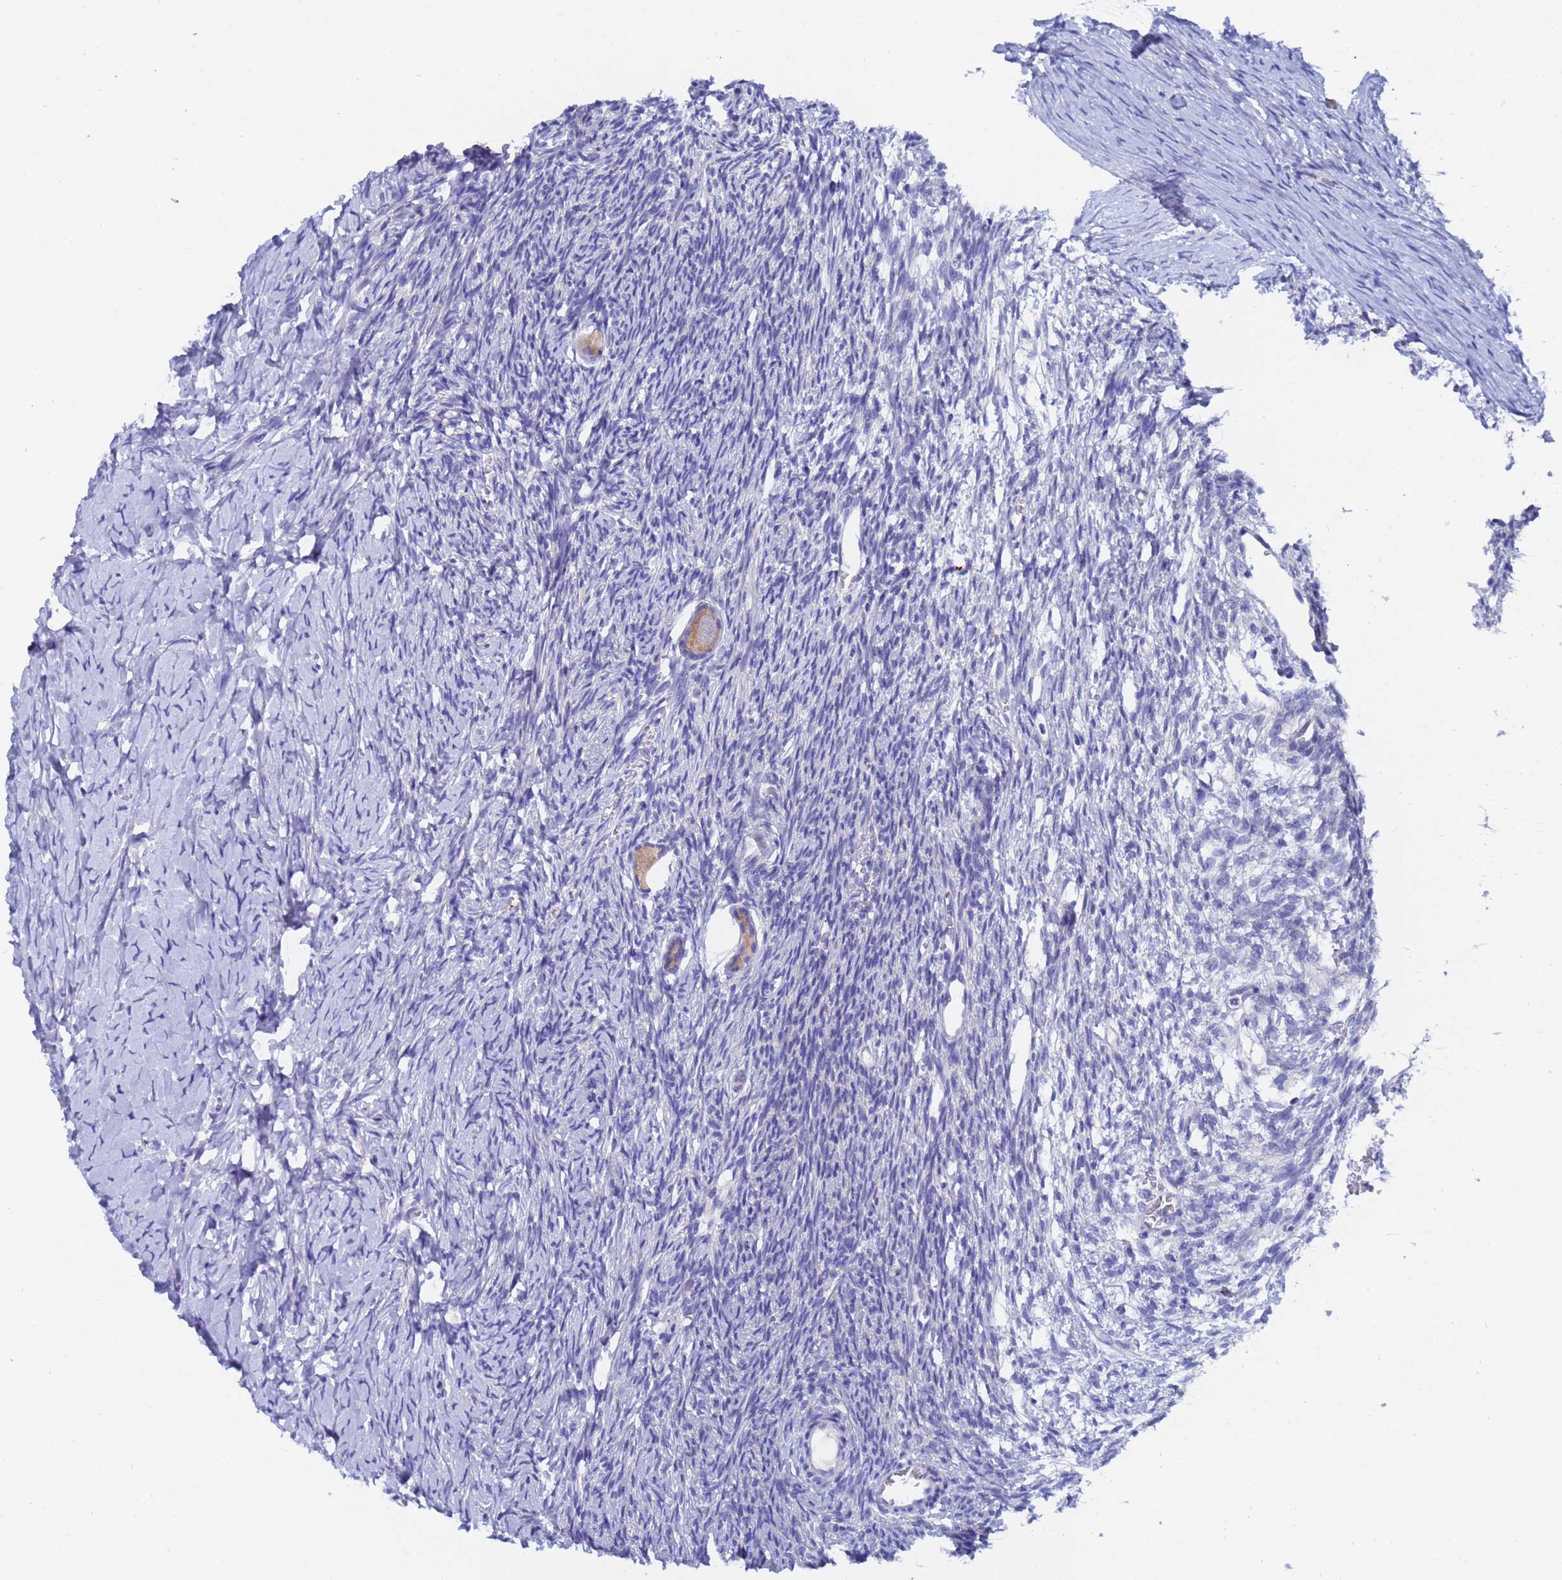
{"staining": {"intensity": "negative", "quantity": "none", "location": "none"}, "tissue": "ovary", "cell_type": "Follicle cells", "image_type": "normal", "snomed": [{"axis": "morphology", "description": "Normal tissue, NOS"}, {"axis": "topography", "description": "Ovary"}], "caption": "Immunohistochemistry image of benign human ovary stained for a protein (brown), which demonstrates no staining in follicle cells. (IHC, brightfield microscopy, high magnification).", "gene": "UBE2O", "patient": {"sex": "female", "age": 39}}